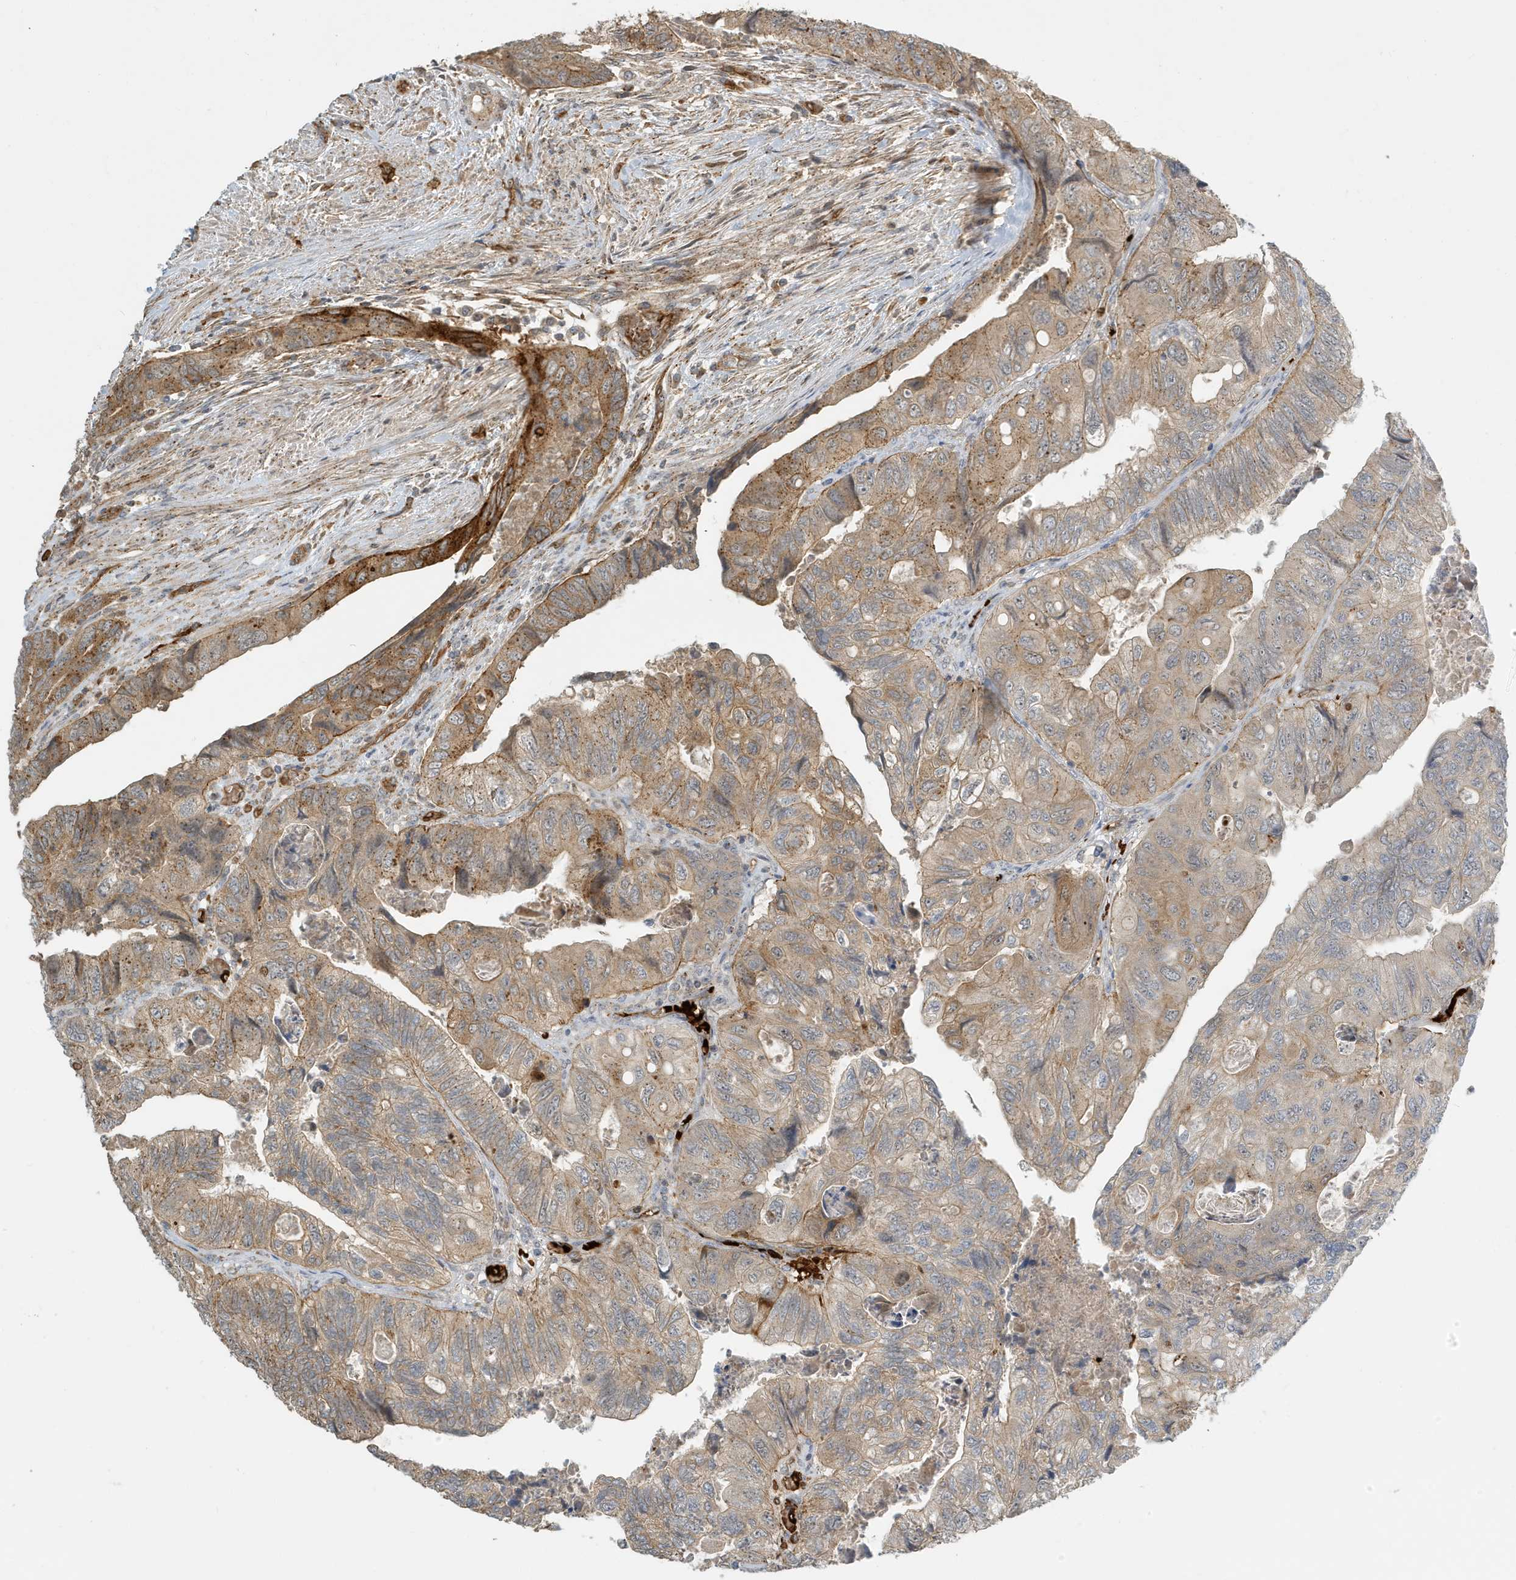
{"staining": {"intensity": "moderate", "quantity": "<25%", "location": "cytoplasmic/membranous"}, "tissue": "colorectal cancer", "cell_type": "Tumor cells", "image_type": "cancer", "snomed": [{"axis": "morphology", "description": "Adenocarcinoma, NOS"}, {"axis": "topography", "description": "Rectum"}], "caption": "Adenocarcinoma (colorectal) tissue displays moderate cytoplasmic/membranous expression in approximately <25% of tumor cells", "gene": "FYCO1", "patient": {"sex": "male", "age": 63}}